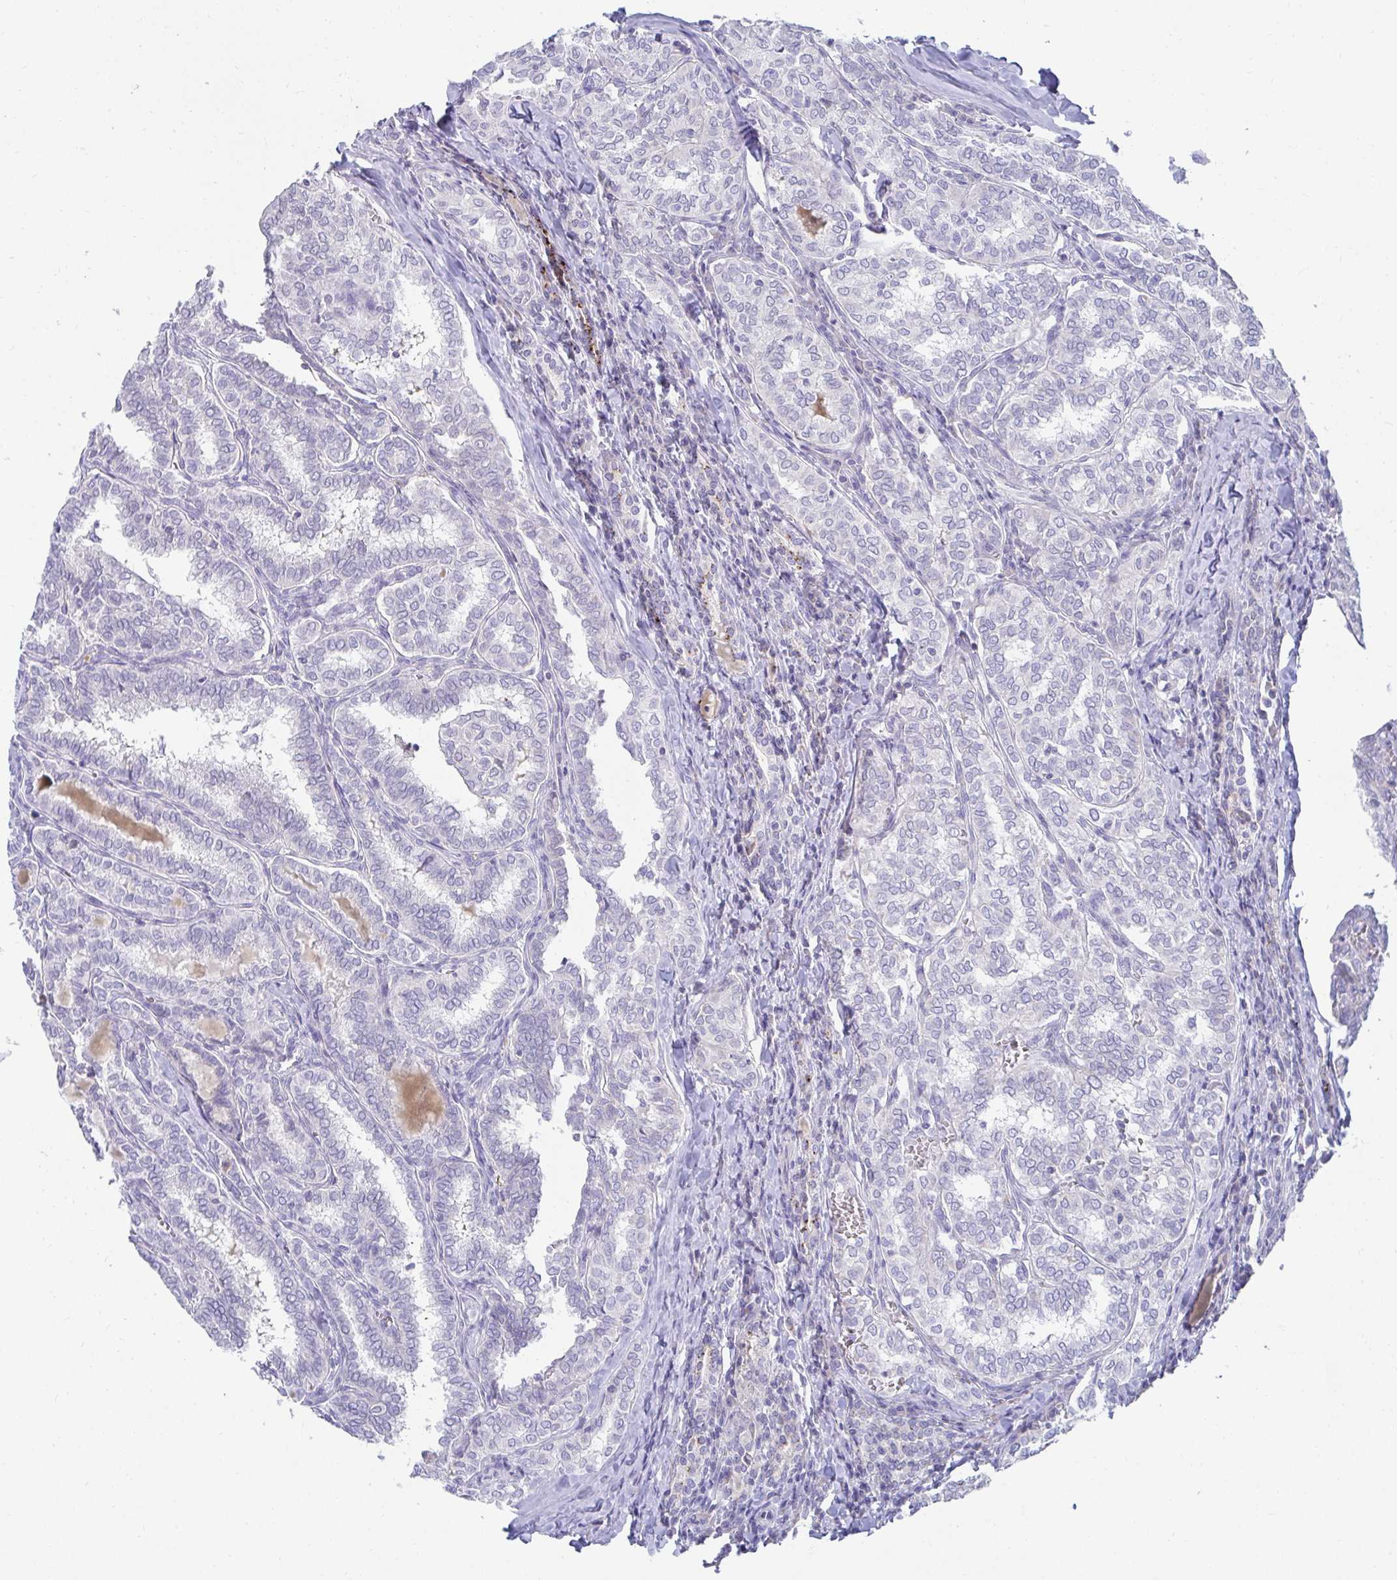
{"staining": {"intensity": "negative", "quantity": "none", "location": "none"}, "tissue": "thyroid cancer", "cell_type": "Tumor cells", "image_type": "cancer", "snomed": [{"axis": "morphology", "description": "Papillary adenocarcinoma, NOS"}, {"axis": "topography", "description": "Thyroid gland"}], "caption": "A photomicrograph of human thyroid papillary adenocarcinoma is negative for staining in tumor cells.", "gene": "EXOC5", "patient": {"sex": "female", "age": 30}}